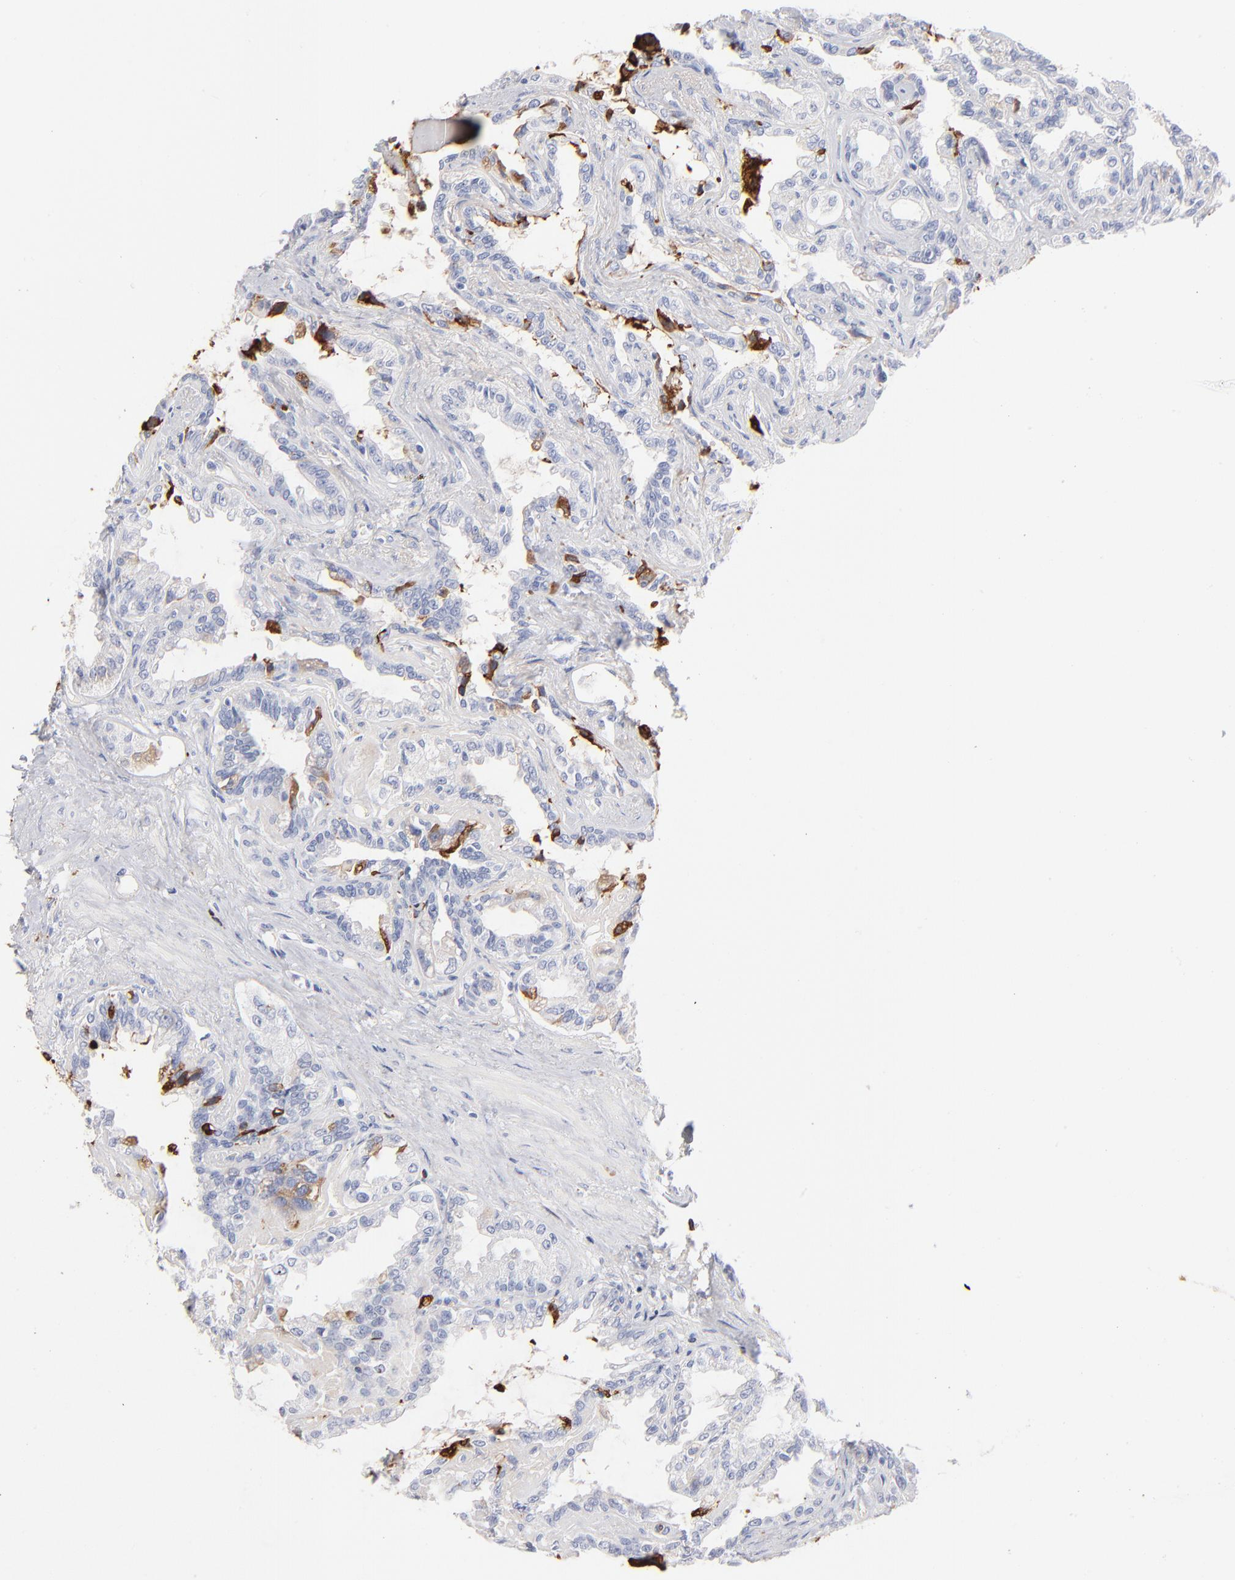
{"staining": {"intensity": "negative", "quantity": "none", "location": "none"}, "tissue": "seminal vesicle", "cell_type": "Glandular cells", "image_type": "normal", "snomed": [{"axis": "morphology", "description": "Normal tissue, NOS"}, {"axis": "morphology", "description": "Inflammation, NOS"}, {"axis": "topography", "description": "Urinary bladder"}, {"axis": "topography", "description": "Prostate"}, {"axis": "topography", "description": "Seminal veicle"}], "caption": "Immunohistochemistry (IHC) of normal seminal vesicle shows no staining in glandular cells. (DAB (3,3'-diaminobenzidine) IHC, high magnification).", "gene": "APOH", "patient": {"sex": "male", "age": 82}}